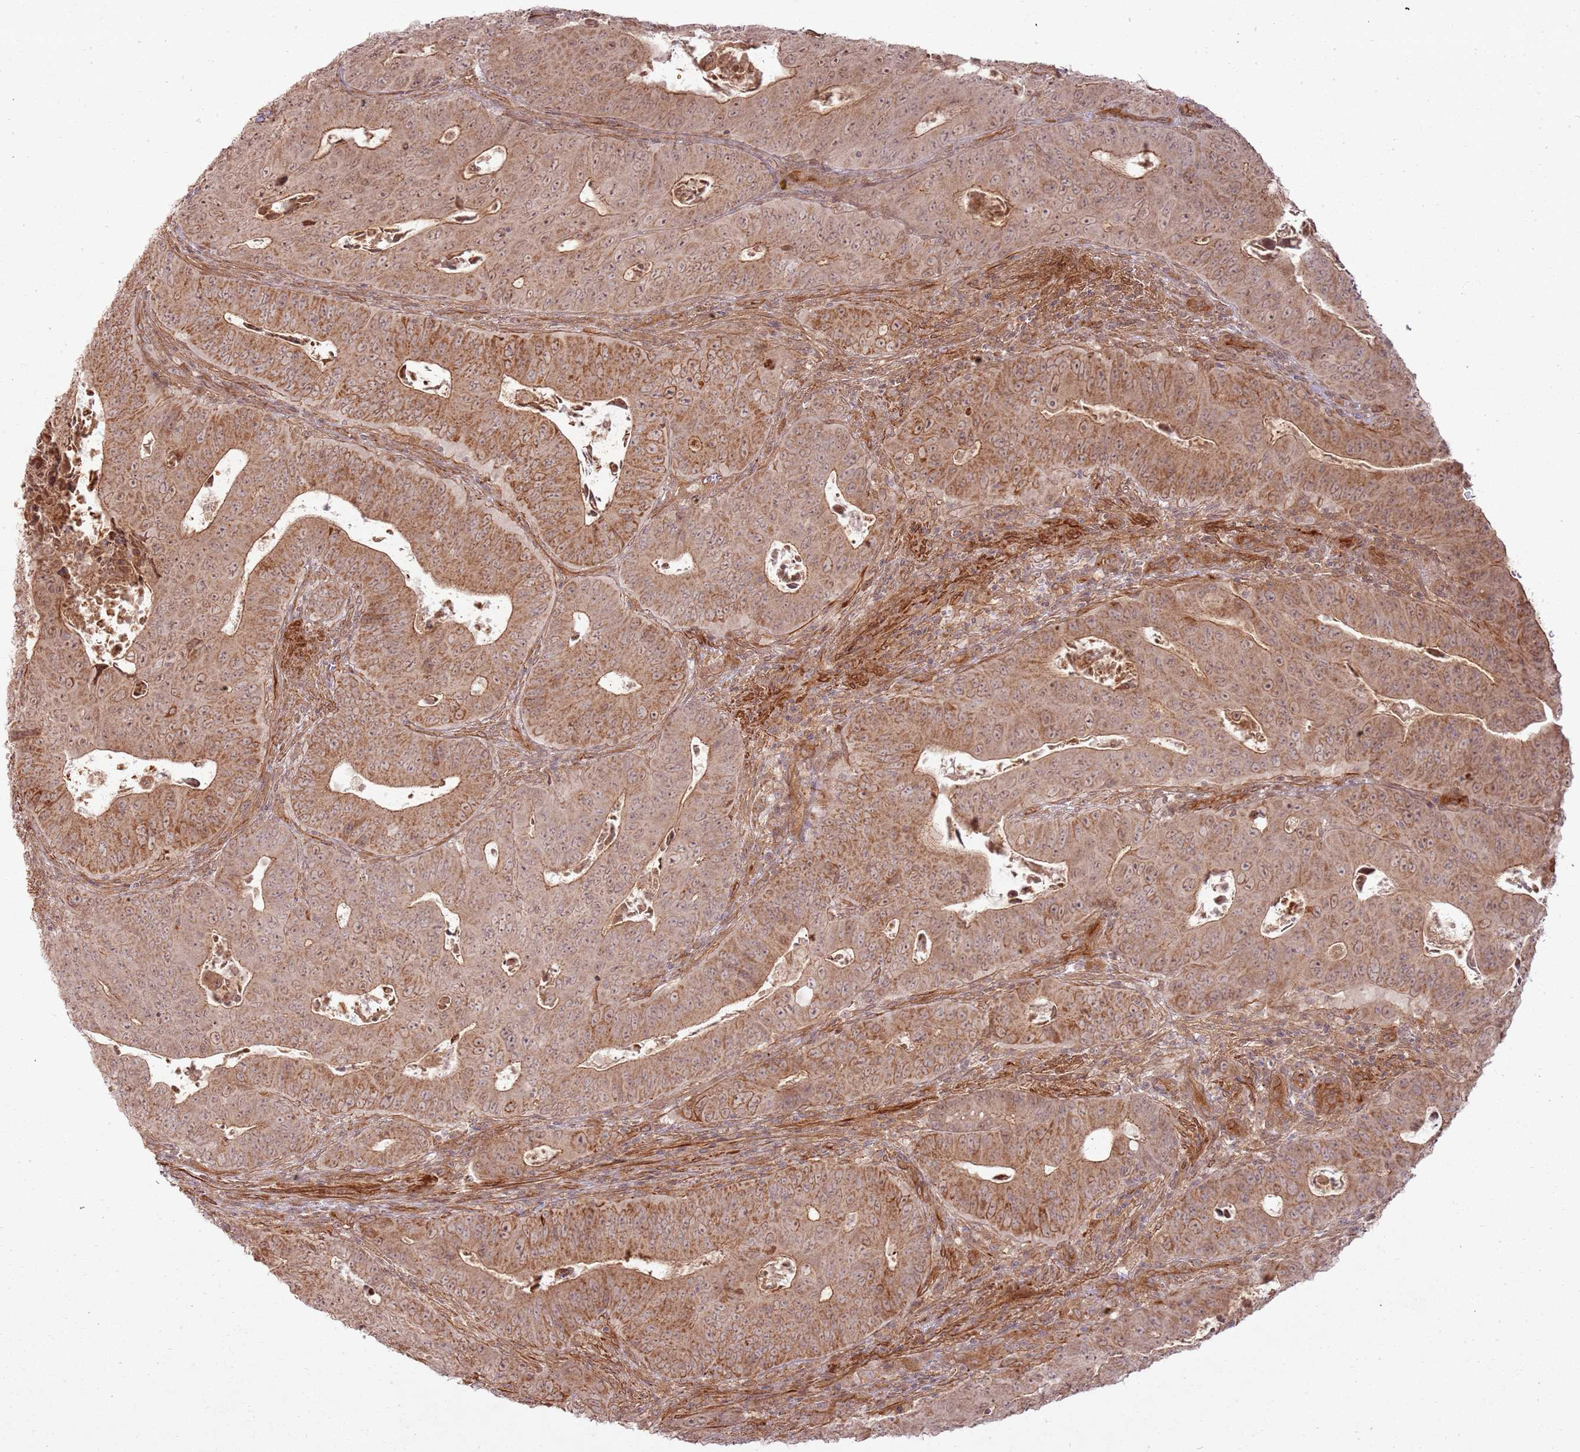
{"staining": {"intensity": "moderate", "quantity": "25%-75%", "location": "cytoplasmic/membranous,nuclear"}, "tissue": "colorectal cancer", "cell_type": "Tumor cells", "image_type": "cancer", "snomed": [{"axis": "morphology", "description": "Adenocarcinoma, NOS"}, {"axis": "topography", "description": "Rectum"}], "caption": "Protein expression analysis of colorectal cancer (adenocarcinoma) exhibits moderate cytoplasmic/membranous and nuclear staining in approximately 25%-75% of tumor cells.", "gene": "ZNF623", "patient": {"sex": "female", "age": 75}}